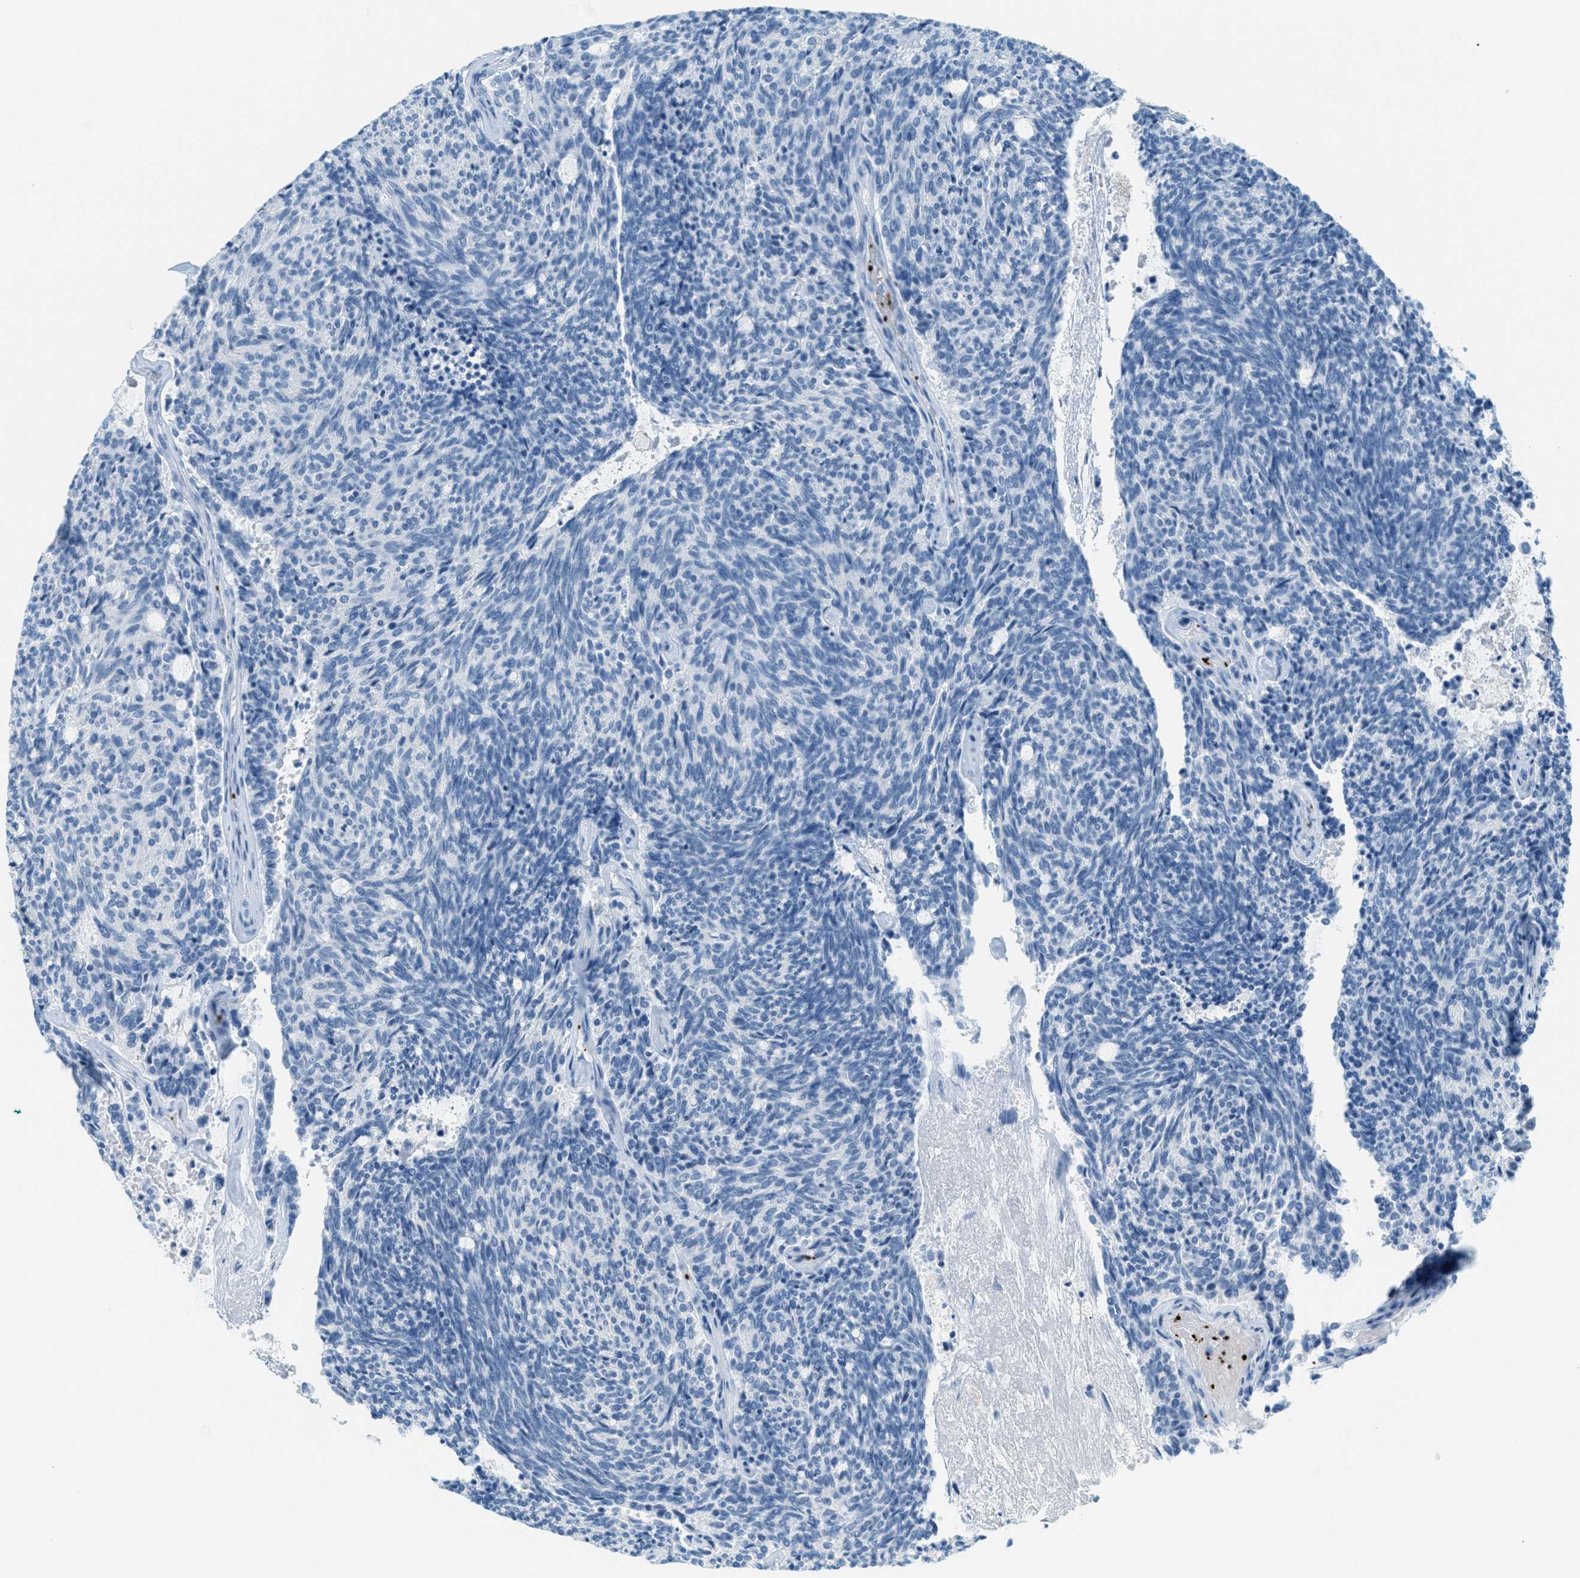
{"staining": {"intensity": "negative", "quantity": "none", "location": "none"}, "tissue": "carcinoid", "cell_type": "Tumor cells", "image_type": "cancer", "snomed": [{"axis": "morphology", "description": "Carcinoid, malignant, NOS"}, {"axis": "topography", "description": "Pancreas"}], "caption": "DAB immunohistochemical staining of human carcinoid exhibits no significant expression in tumor cells. (DAB (3,3'-diaminobenzidine) immunohistochemistry visualized using brightfield microscopy, high magnification).", "gene": "PPBP", "patient": {"sex": "female", "age": 54}}